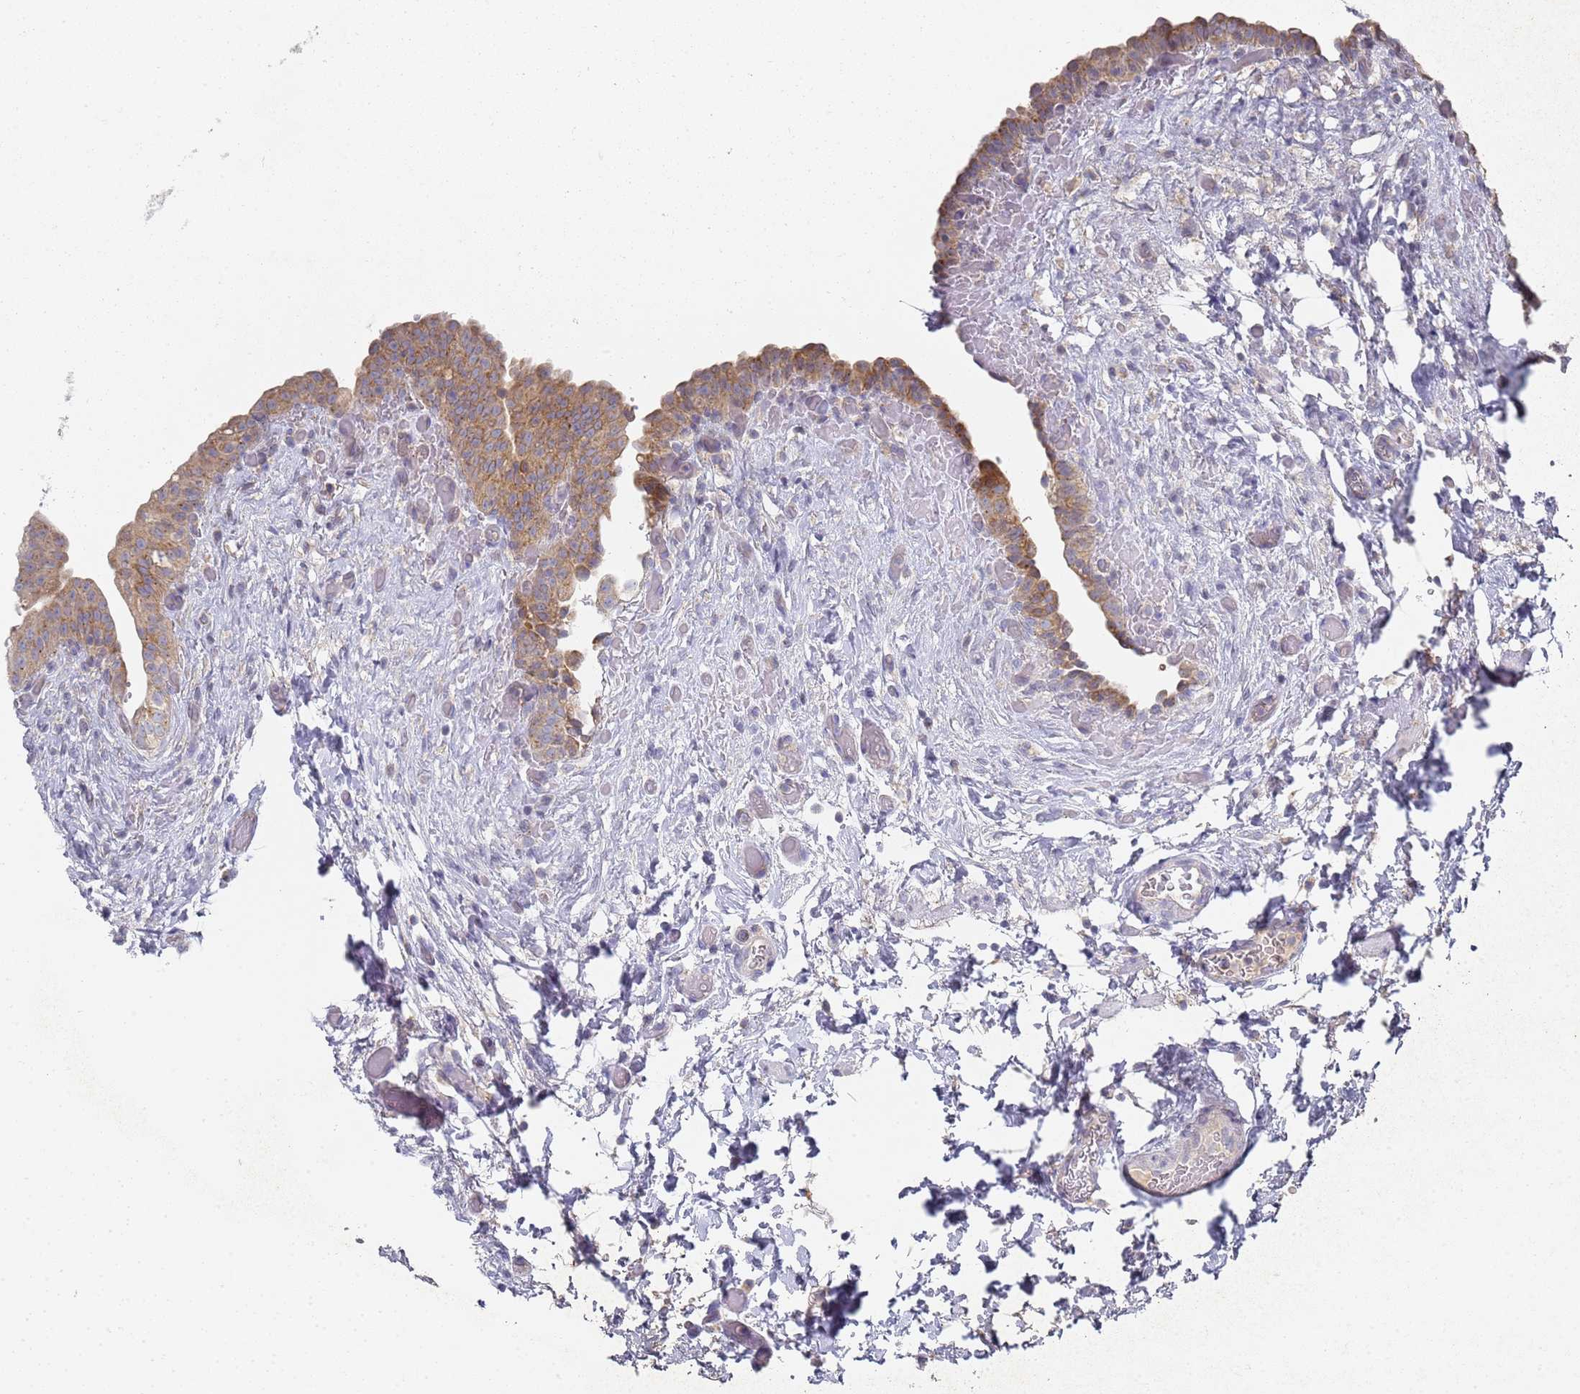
{"staining": {"intensity": "moderate", "quantity": ">75%", "location": "cytoplasmic/membranous"}, "tissue": "urinary bladder", "cell_type": "Urothelial cells", "image_type": "normal", "snomed": [{"axis": "morphology", "description": "Normal tissue, NOS"}, {"axis": "topography", "description": "Urinary bladder"}], "caption": "Moderate cytoplasmic/membranous expression is identified in about >75% of urothelial cells in unremarkable urinary bladder. (DAB IHC, brown staining for protein, blue staining for nuclei).", "gene": "NPEPPS", "patient": {"sex": "male", "age": 69}}